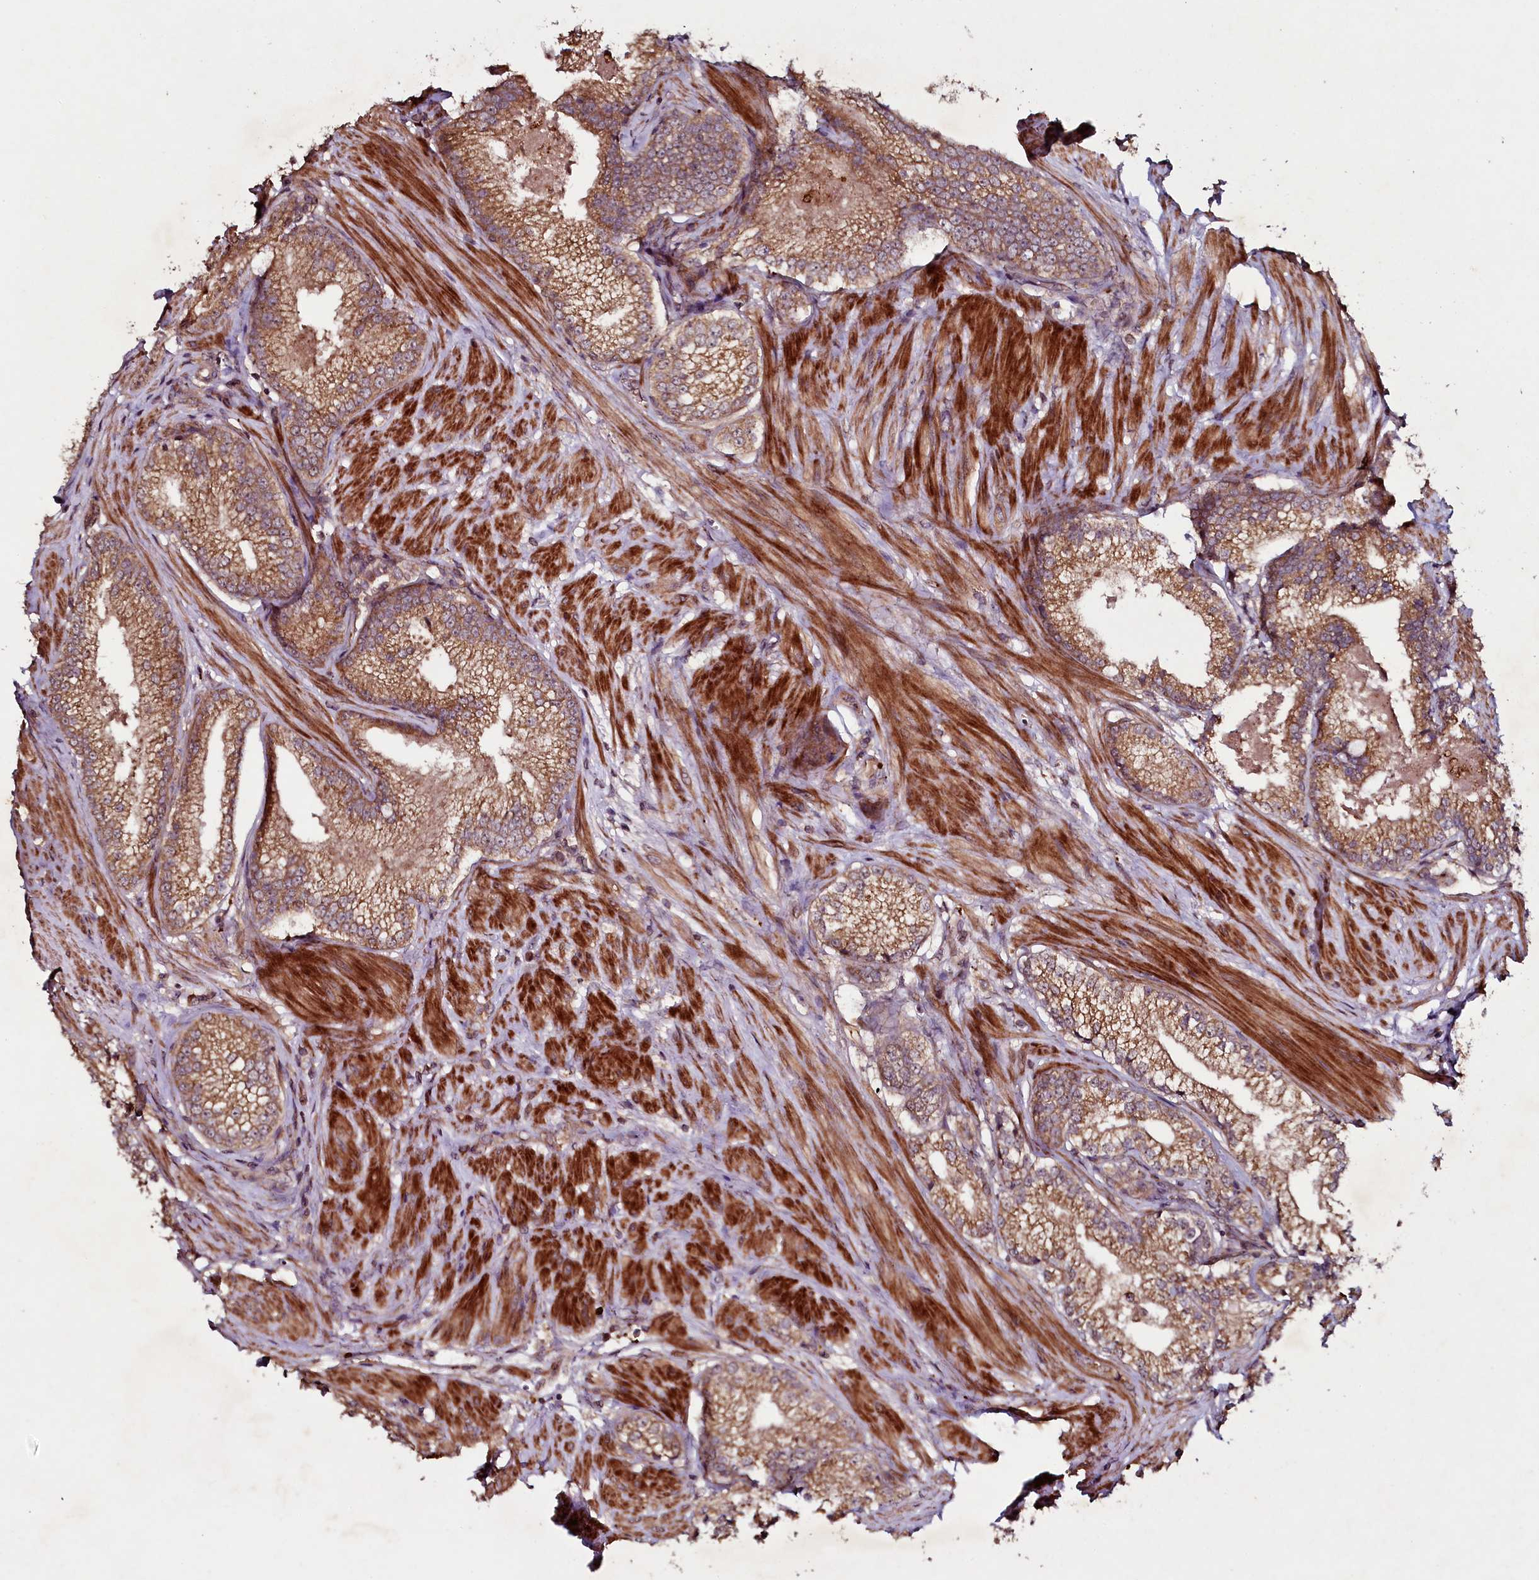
{"staining": {"intensity": "moderate", "quantity": ">75%", "location": "cytoplasmic/membranous"}, "tissue": "prostate cancer", "cell_type": "Tumor cells", "image_type": "cancer", "snomed": [{"axis": "morphology", "description": "Adenocarcinoma, High grade"}, {"axis": "topography", "description": "Prostate"}], "caption": "Human prostate cancer stained with a brown dye reveals moderate cytoplasmic/membranous positive staining in about >75% of tumor cells.", "gene": "SEC24C", "patient": {"sex": "male", "age": 66}}